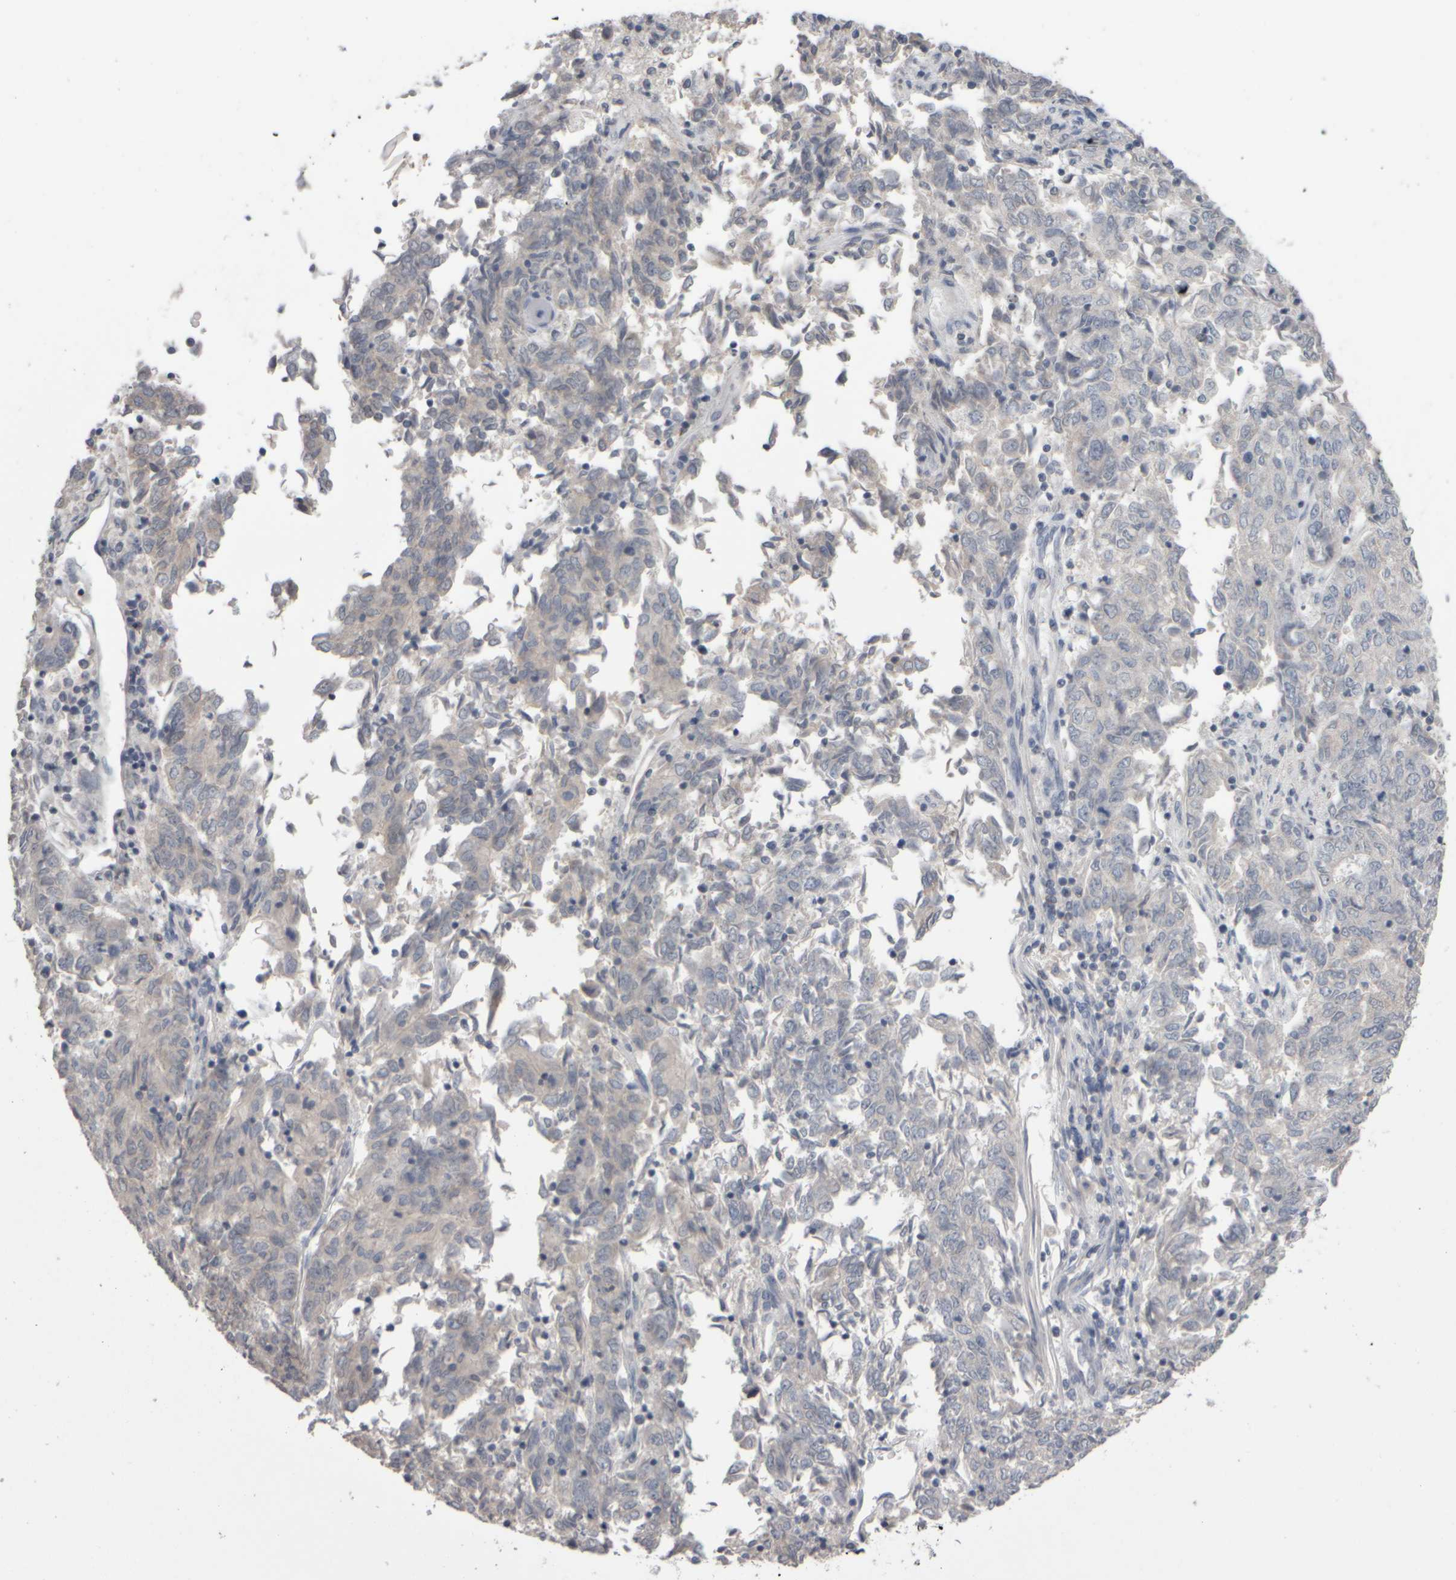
{"staining": {"intensity": "negative", "quantity": "none", "location": "none"}, "tissue": "endometrial cancer", "cell_type": "Tumor cells", "image_type": "cancer", "snomed": [{"axis": "morphology", "description": "Adenocarcinoma, NOS"}, {"axis": "topography", "description": "Endometrium"}], "caption": "This is a image of immunohistochemistry staining of endometrial cancer, which shows no staining in tumor cells.", "gene": "EPHX2", "patient": {"sex": "female", "age": 80}}